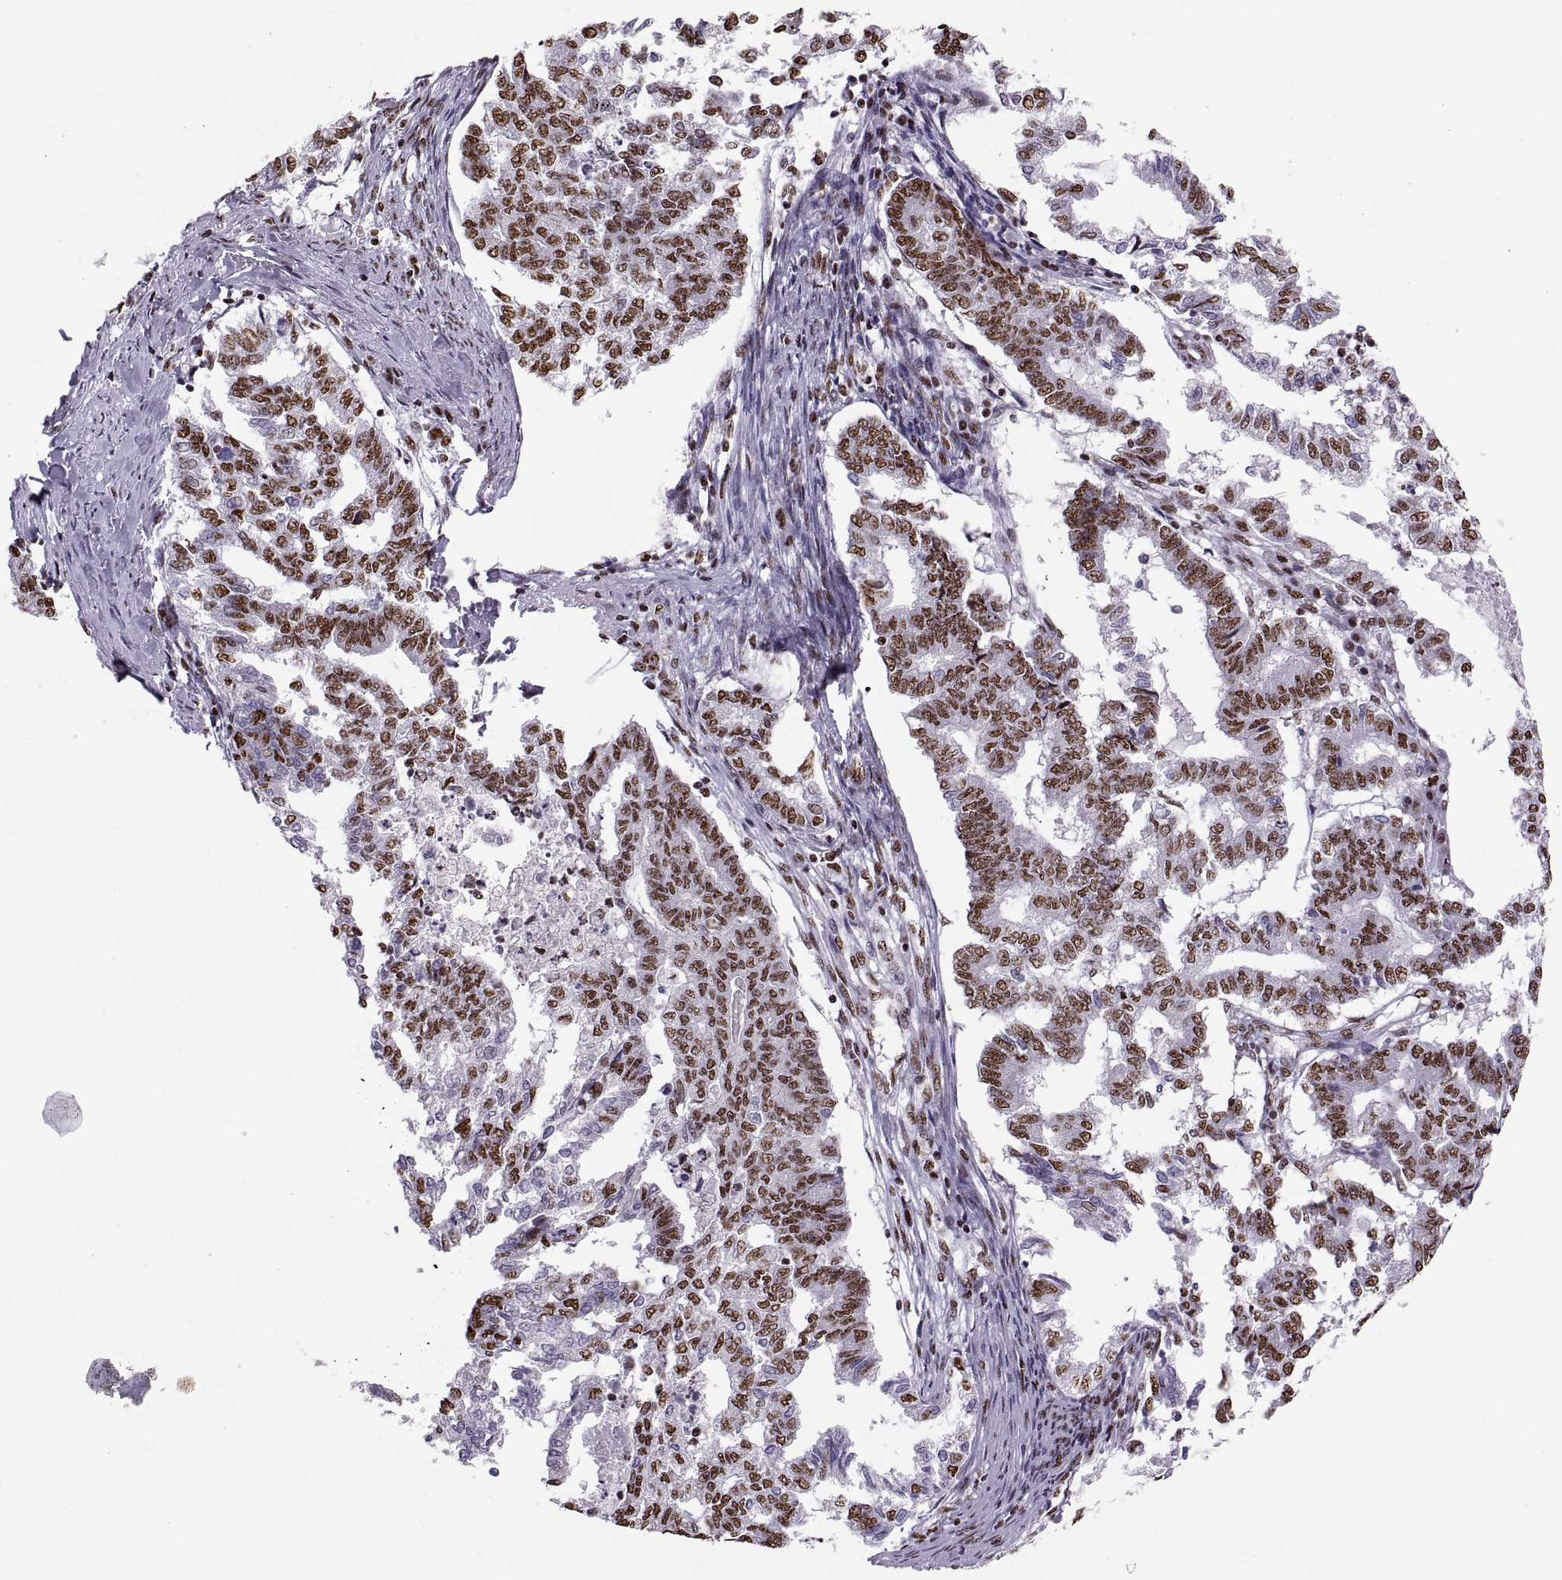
{"staining": {"intensity": "strong", "quantity": "25%-75%", "location": "nuclear"}, "tissue": "endometrial cancer", "cell_type": "Tumor cells", "image_type": "cancer", "snomed": [{"axis": "morphology", "description": "Adenocarcinoma, NOS"}, {"axis": "topography", "description": "Endometrium"}], "caption": "Endometrial adenocarcinoma stained with immunohistochemistry reveals strong nuclear expression in about 25%-75% of tumor cells.", "gene": "SNAI1", "patient": {"sex": "female", "age": 79}}